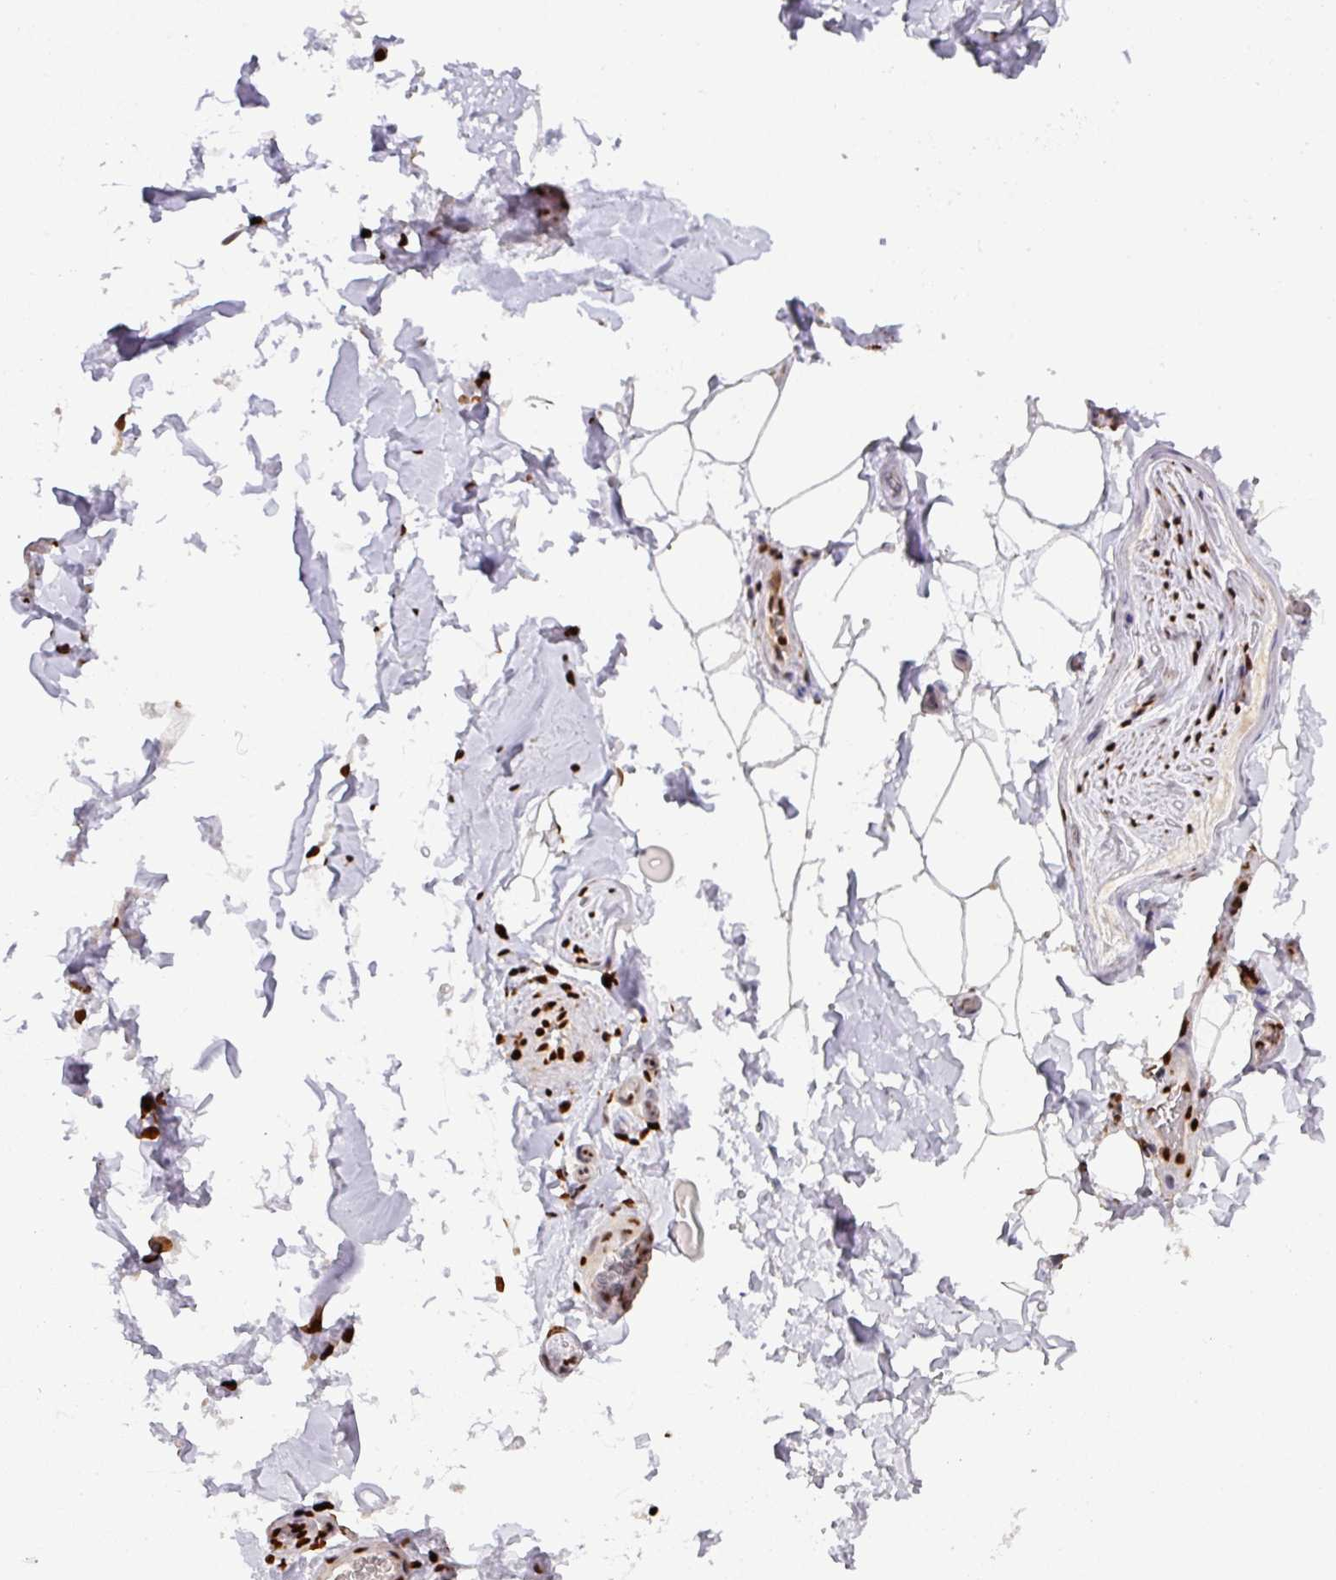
{"staining": {"intensity": "negative", "quantity": "none", "location": "none"}, "tissue": "adipose tissue", "cell_type": "Adipocytes", "image_type": "normal", "snomed": [{"axis": "morphology", "description": "Normal tissue, NOS"}, {"axis": "topography", "description": "Vascular tissue"}, {"axis": "topography", "description": "Peripheral nerve tissue"}], "caption": "An image of human adipose tissue is negative for staining in adipocytes.", "gene": "SAMHD1", "patient": {"sex": "male", "age": 41}}